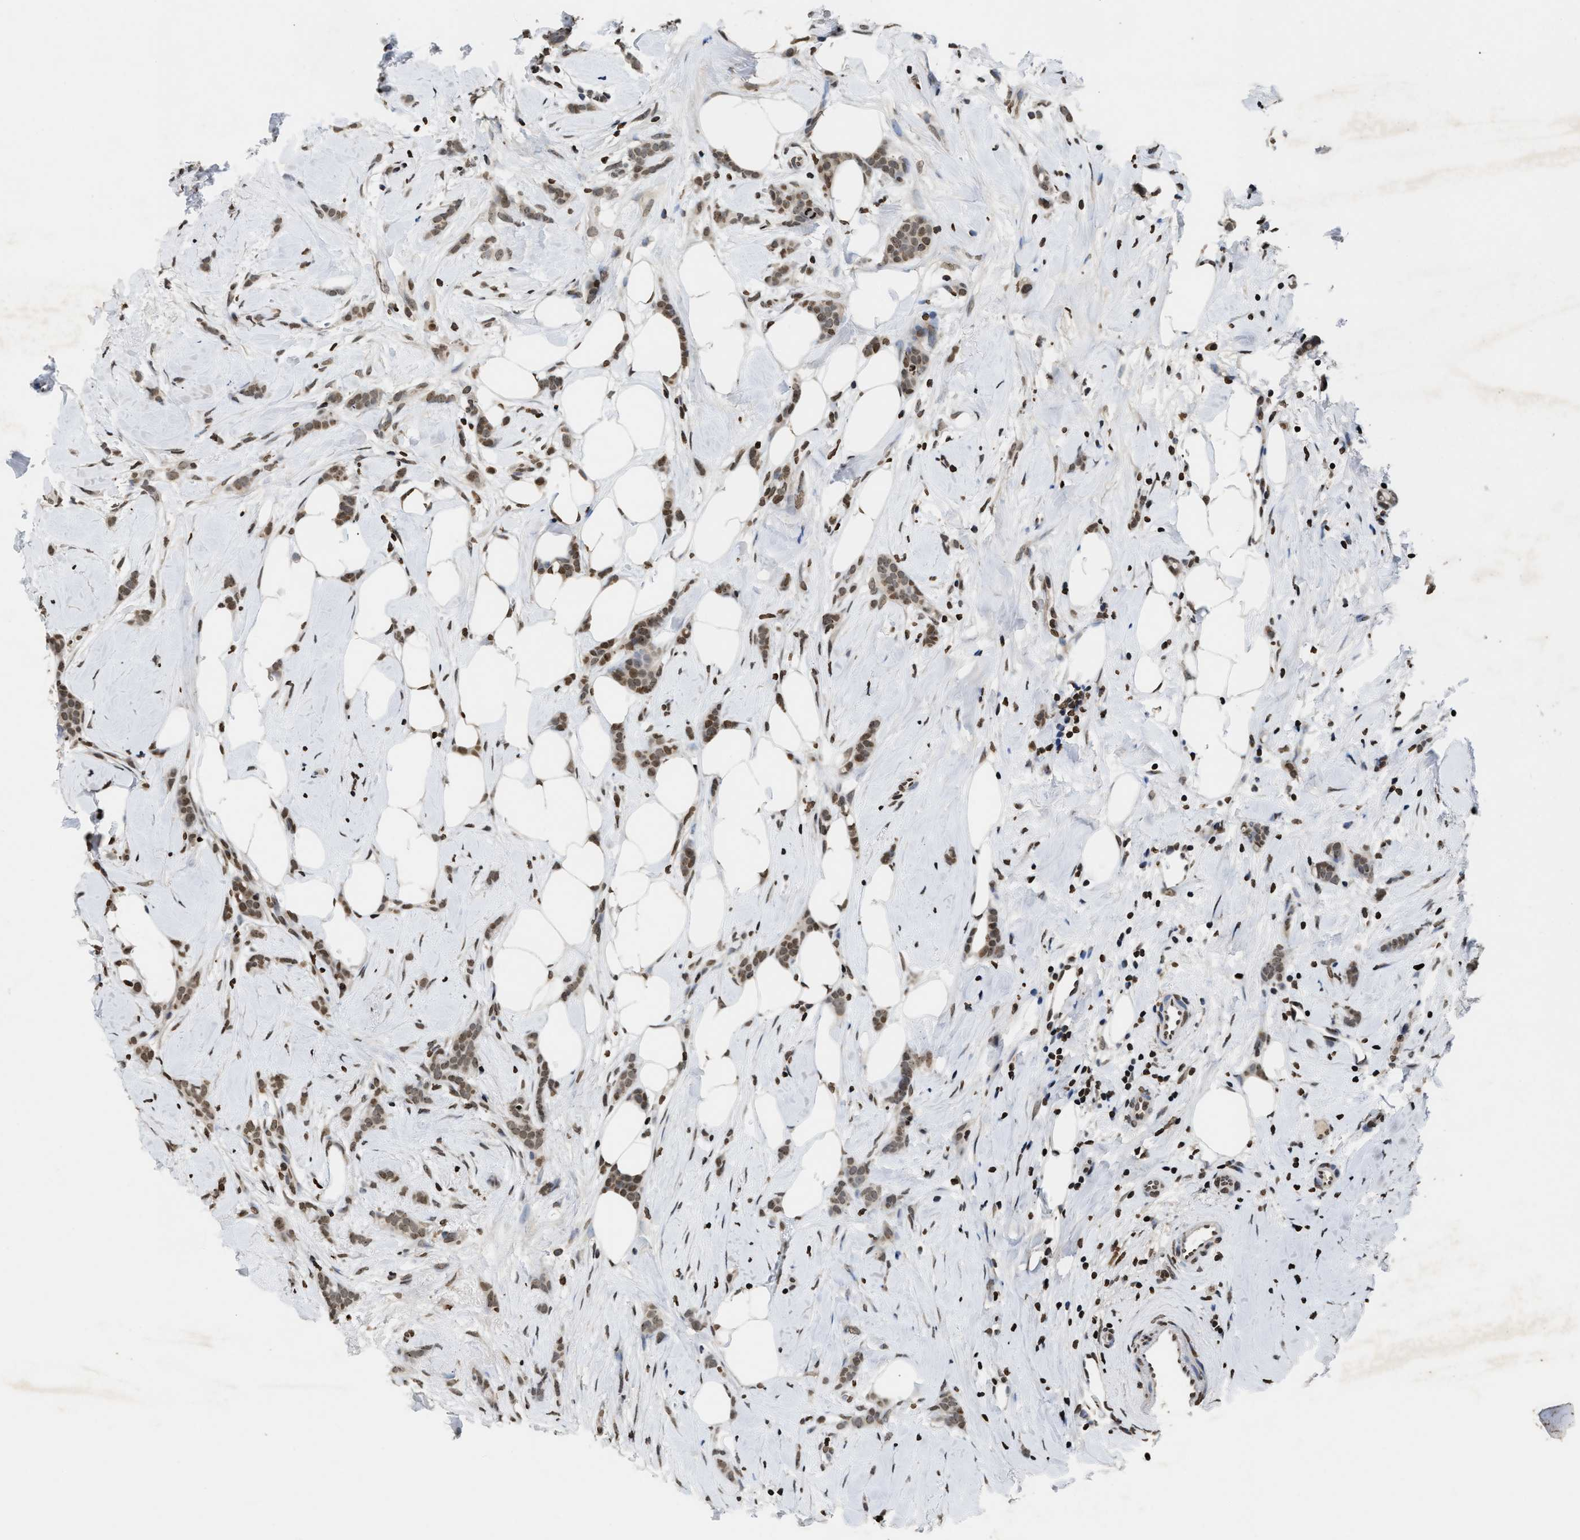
{"staining": {"intensity": "moderate", "quantity": ">75%", "location": "nuclear"}, "tissue": "breast cancer", "cell_type": "Tumor cells", "image_type": "cancer", "snomed": [{"axis": "morphology", "description": "Lobular carcinoma, in situ"}, {"axis": "morphology", "description": "Lobular carcinoma"}, {"axis": "topography", "description": "Breast"}], "caption": "Immunohistochemical staining of human breast lobular carcinoma exhibits moderate nuclear protein staining in about >75% of tumor cells. The protein is stained brown, and the nuclei are stained in blue (DAB (3,3'-diaminobenzidine) IHC with brightfield microscopy, high magnification).", "gene": "DNASE1L3", "patient": {"sex": "female", "age": 41}}